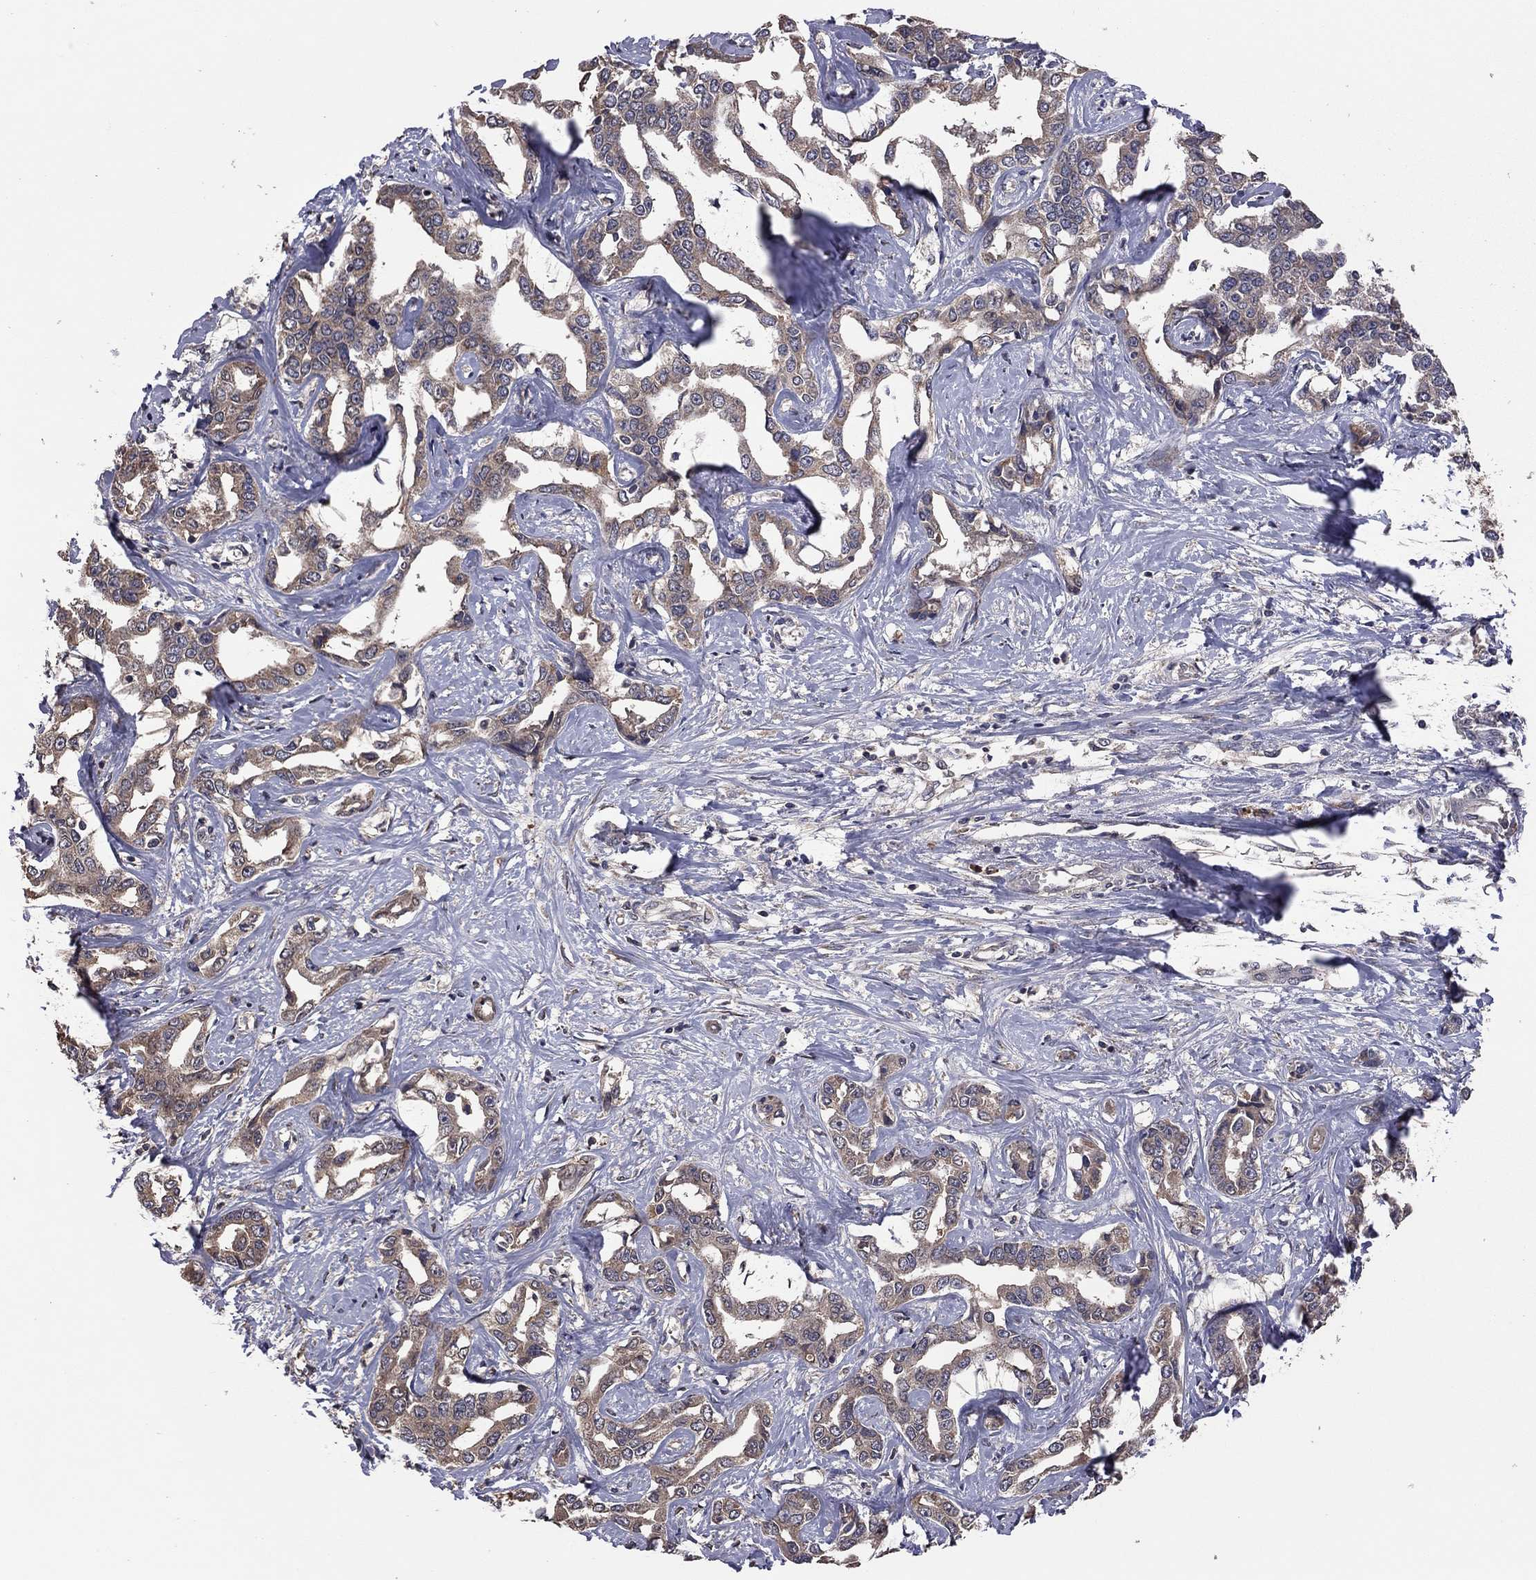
{"staining": {"intensity": "moderate", "quantity": ">75%", "location": "cytoplasmic/membranous"}, "tissue": "liver cancer", "cell_type": "Tumor cells", "image_type": "cancer", "snomed": [{"axis": "morphology", "description": "Cholangiocarcinoma"}, {"axis": "topography", "description": "Liver"}], "caption": "This micrograph displays liver cholangiocarcinoma stained with immunohistochemistry (IHC) to label a protein in brown. The cytoplasmic/membranous of tumor cells show moderate positivity for the protein. Nuclei are counter-stained blue.", "gene": "TSNARE1", "patient": {"sex": "male", "age": 59}}